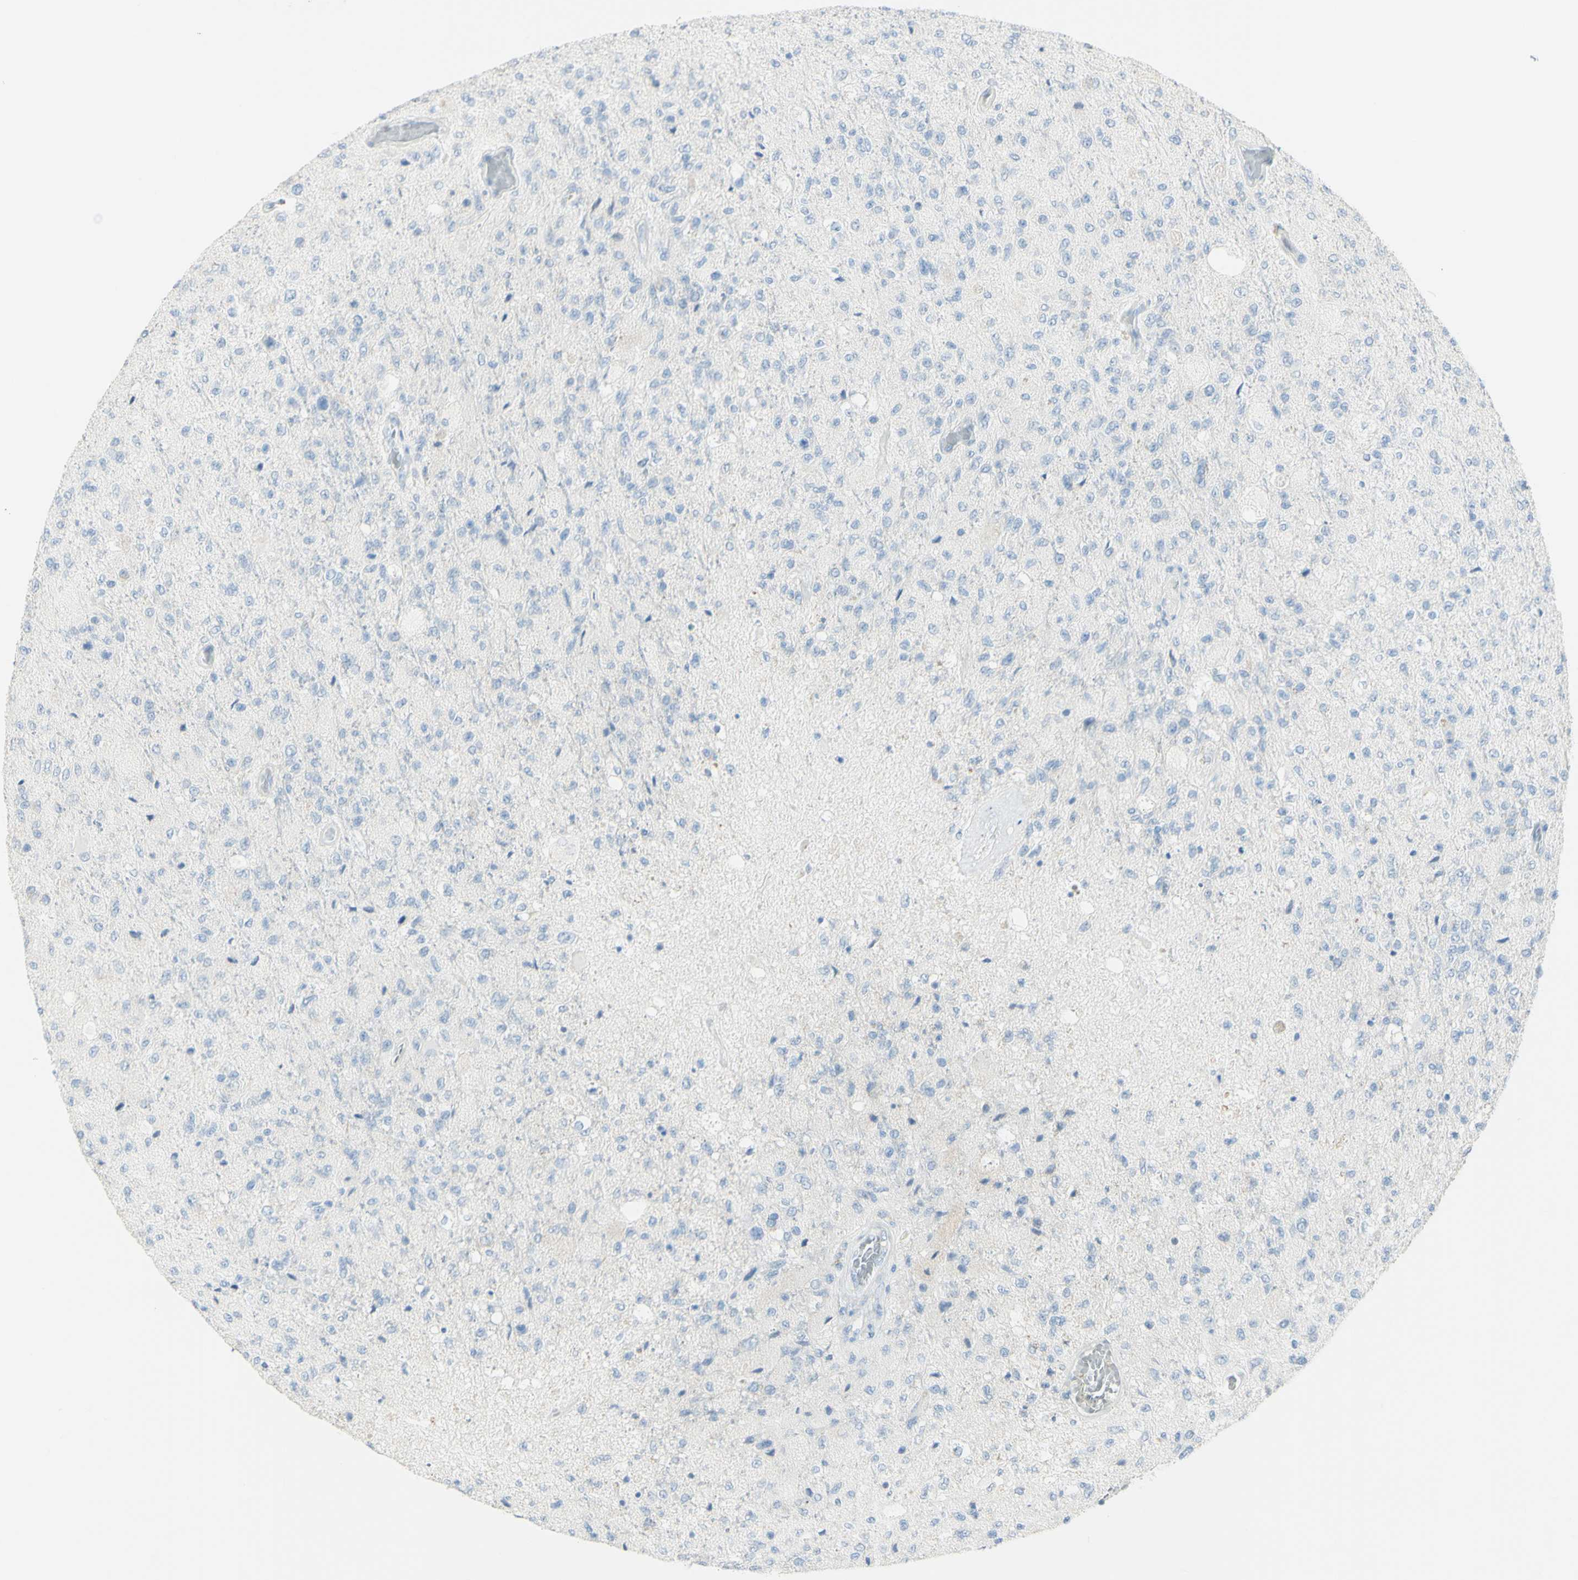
{"staining": {"intensity": "negative", "quantity": "none", "location": "none"}, "tissue": "glioma", "cell_type": "Tumor cells", "image_type": "cancer", "snomed": [{"axis": "morphology", "description": "Normal tissue, NOS"}, {"axis": "morphology", "description": "Glioma, malignant, High grade"}, {"axis": "topography", "description": "Cerebral cortex"}], "caption": "Immunohistochemistry (IHC) micrograph of neoplastic tissue: human malignant glioma (high-grade) stained with DAB reveals no significant protein expression in tumor cells.", "gene": "LETM1", "patient": {"sex": "male", "age": 77}}